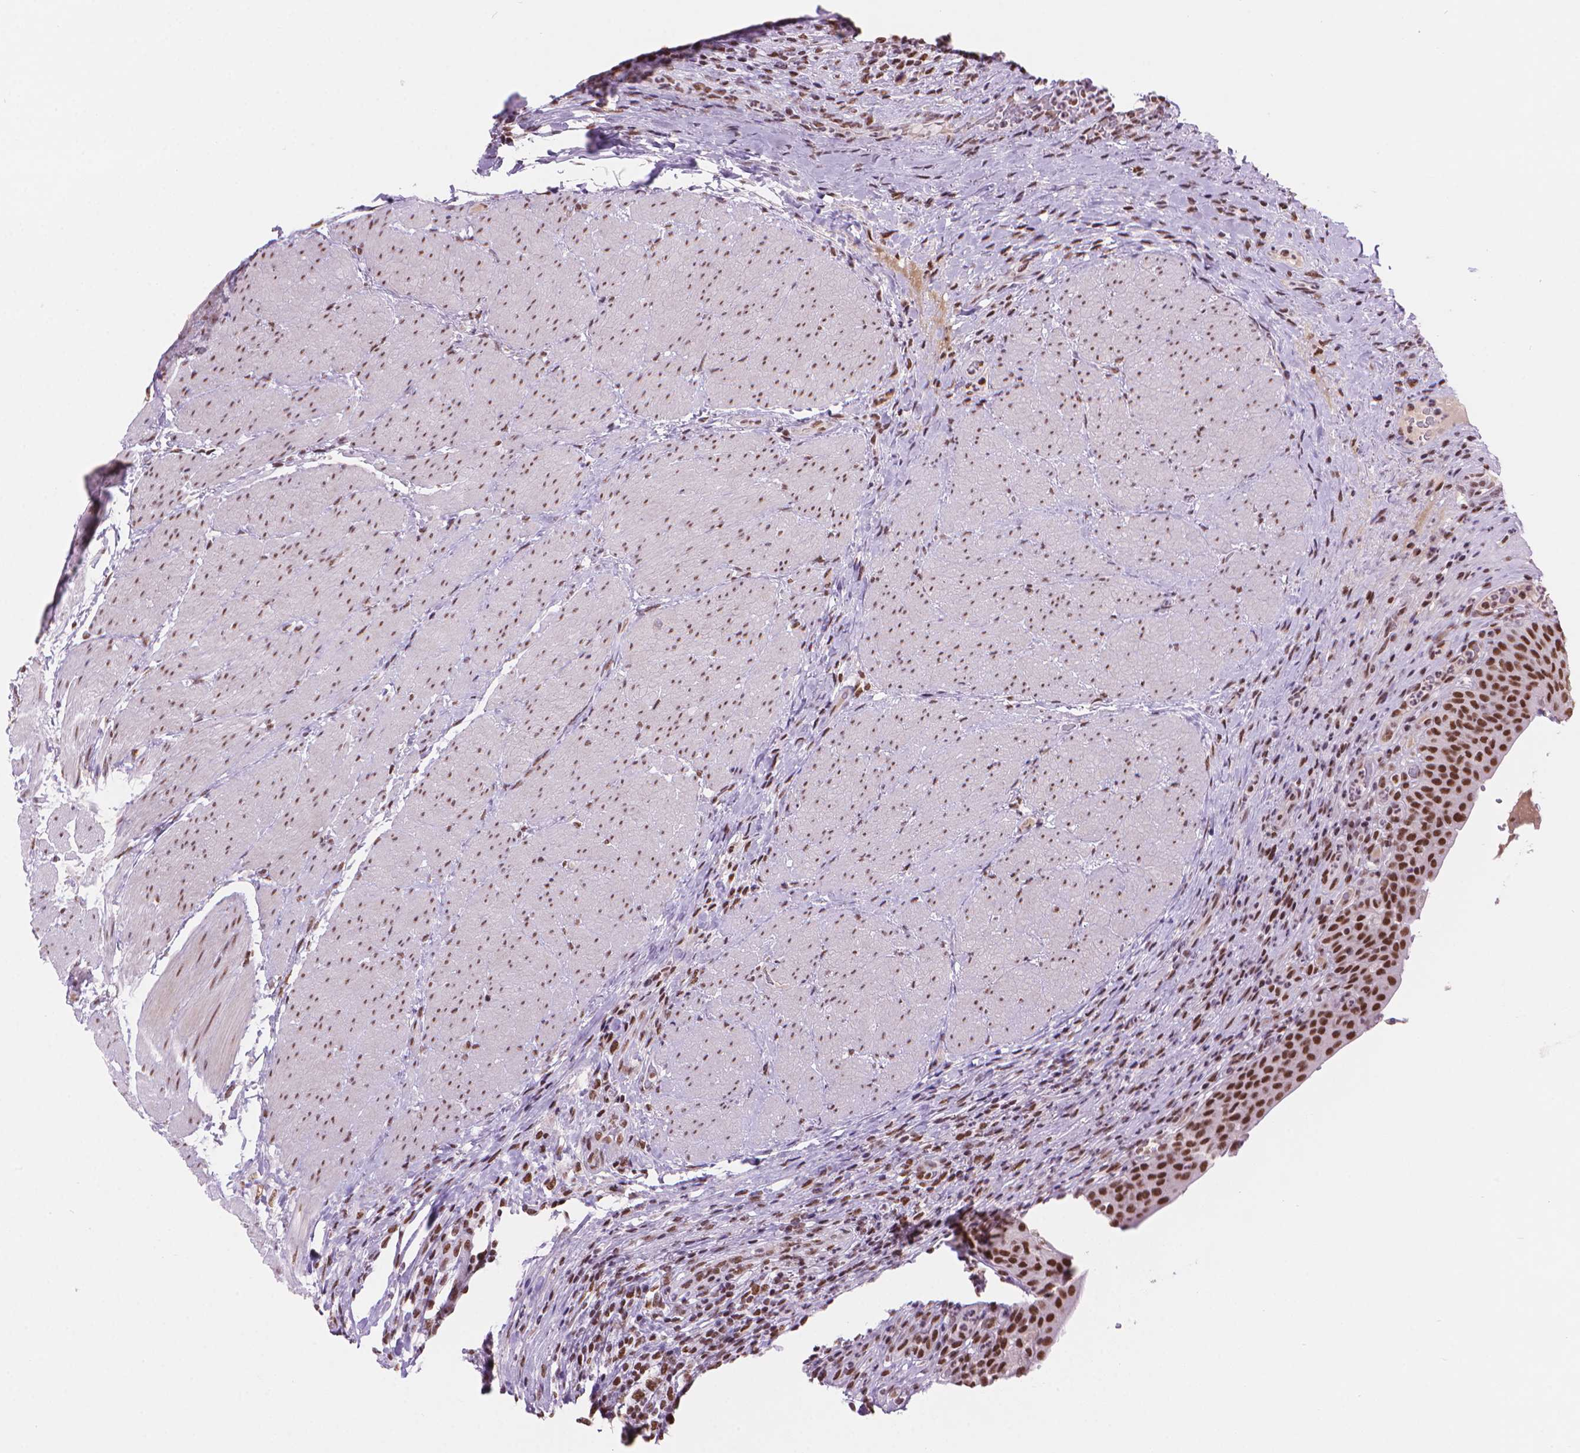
{"staining": {"intensity": "strong", "quantity": ">75%", "location": "nuclear"}, "tissue": "urinary bladder", "cell_type": "Urothelial cells", "image_type": "normal", "snomed": [{"axis": "morphology", "description": "Normal tissue, NOS"}, {"axis": "topography", "description": "Urinary bladder"}, {"axis": "topography", "description": "Peripheral nerve tissue"}], "caption": "Urinary bladder stained with IHC reveals strong nuclear staining in about >75% of urothelial cells. The staining was performed using DAB to visualize the protein expression in brown, while the nuclei were stained in blue with hematoxylin (Magnification: 20x).", "gene": "RPA4", "patient": {"sex": "male", "age": 66}}